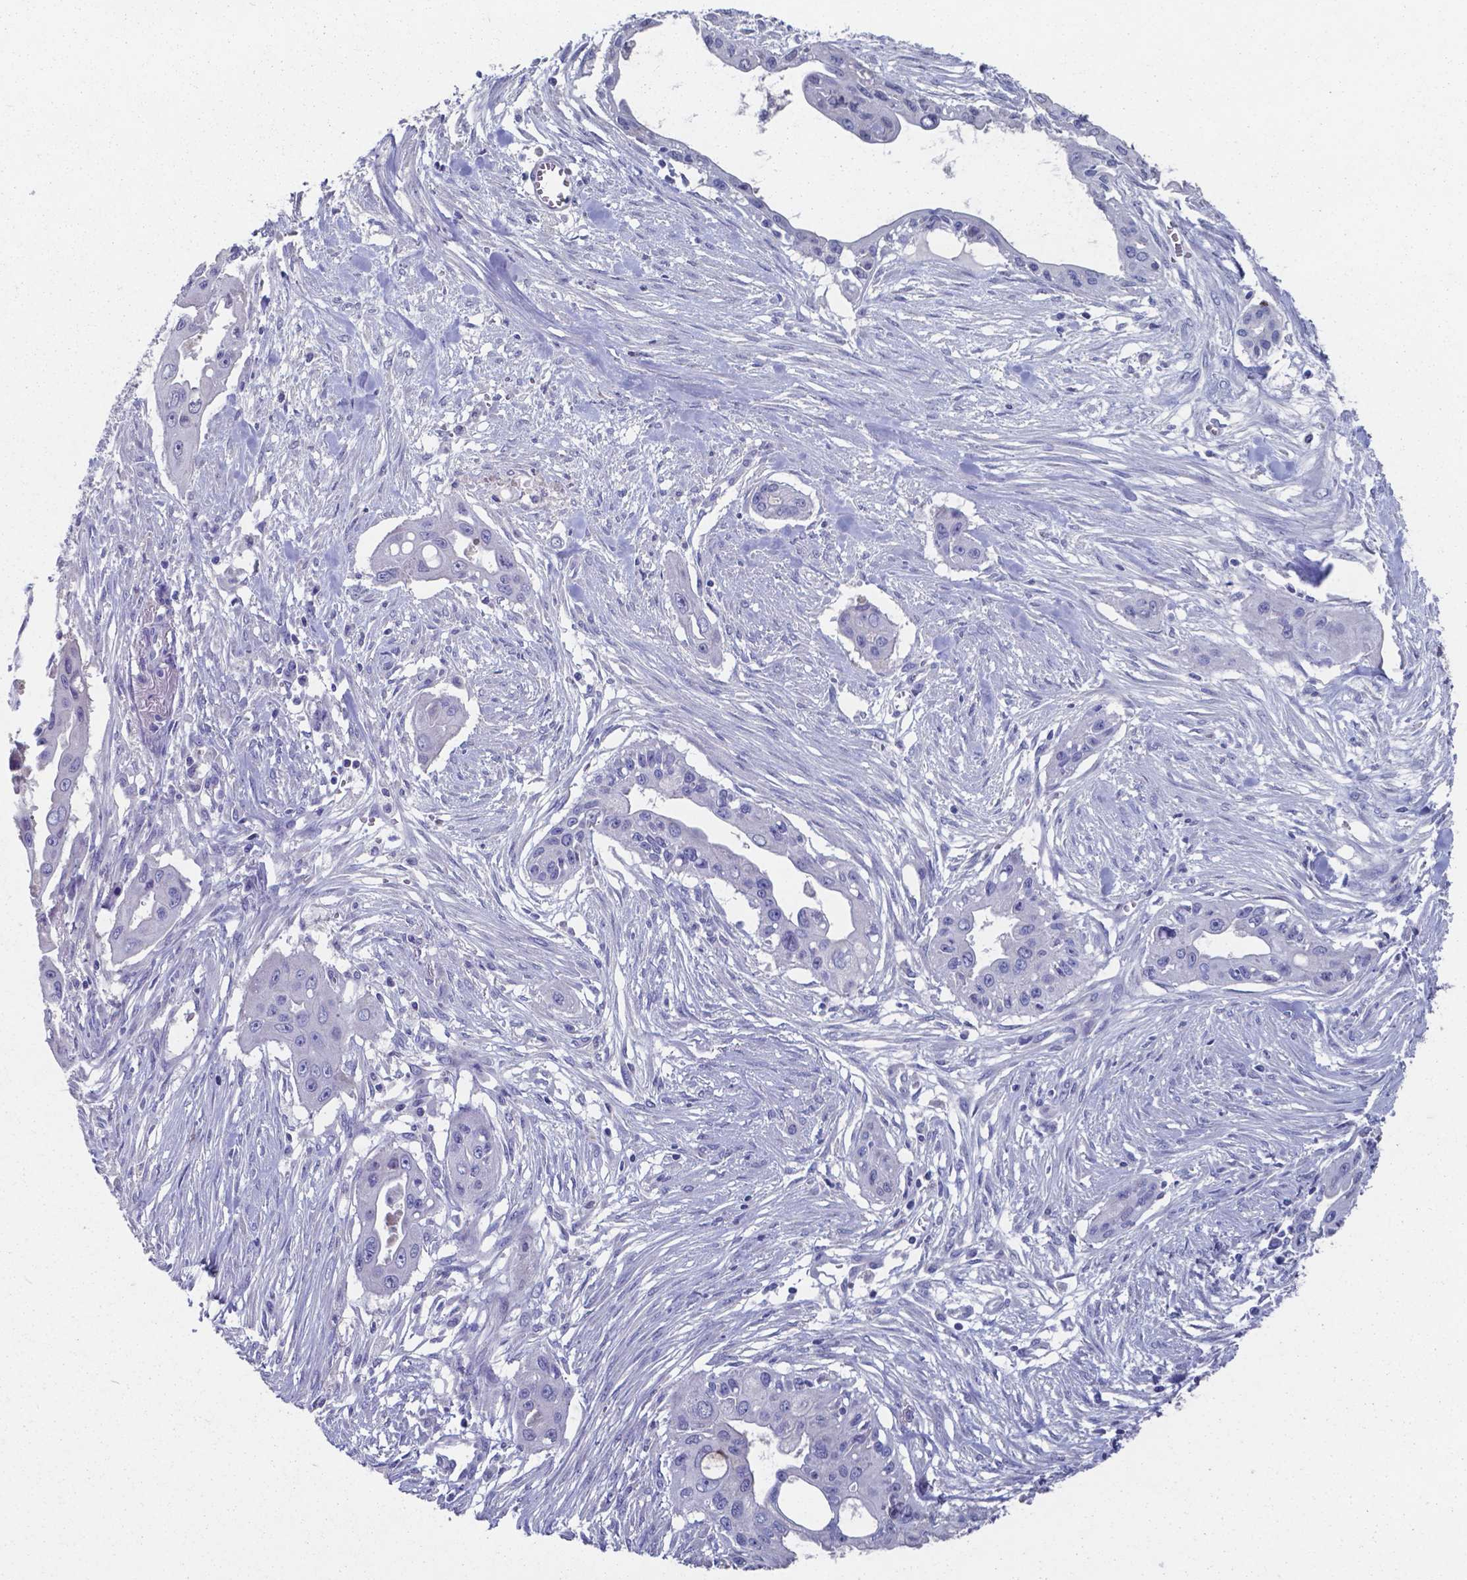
{"staining": {"intensity": "negative", "quantity": "none", "location": "none"}, "tissue": "pancreatic cancer", "cell_type": "Tumor cells", "image_type": "cancer", "snomed": [{"axis": "morphology", "description": "Adenocarcinoma, NOS"}, {"axis": "topography", "description": "Pancreas"}], "caption": "Immunohistochemistry (IHC) image of neoplastic tissue: human pancreatic cancer stained with DAB reveals no significant protein positivity in tumor cells.", "gene": "TTR", "patient": {"sex": "male", "age": 60}}